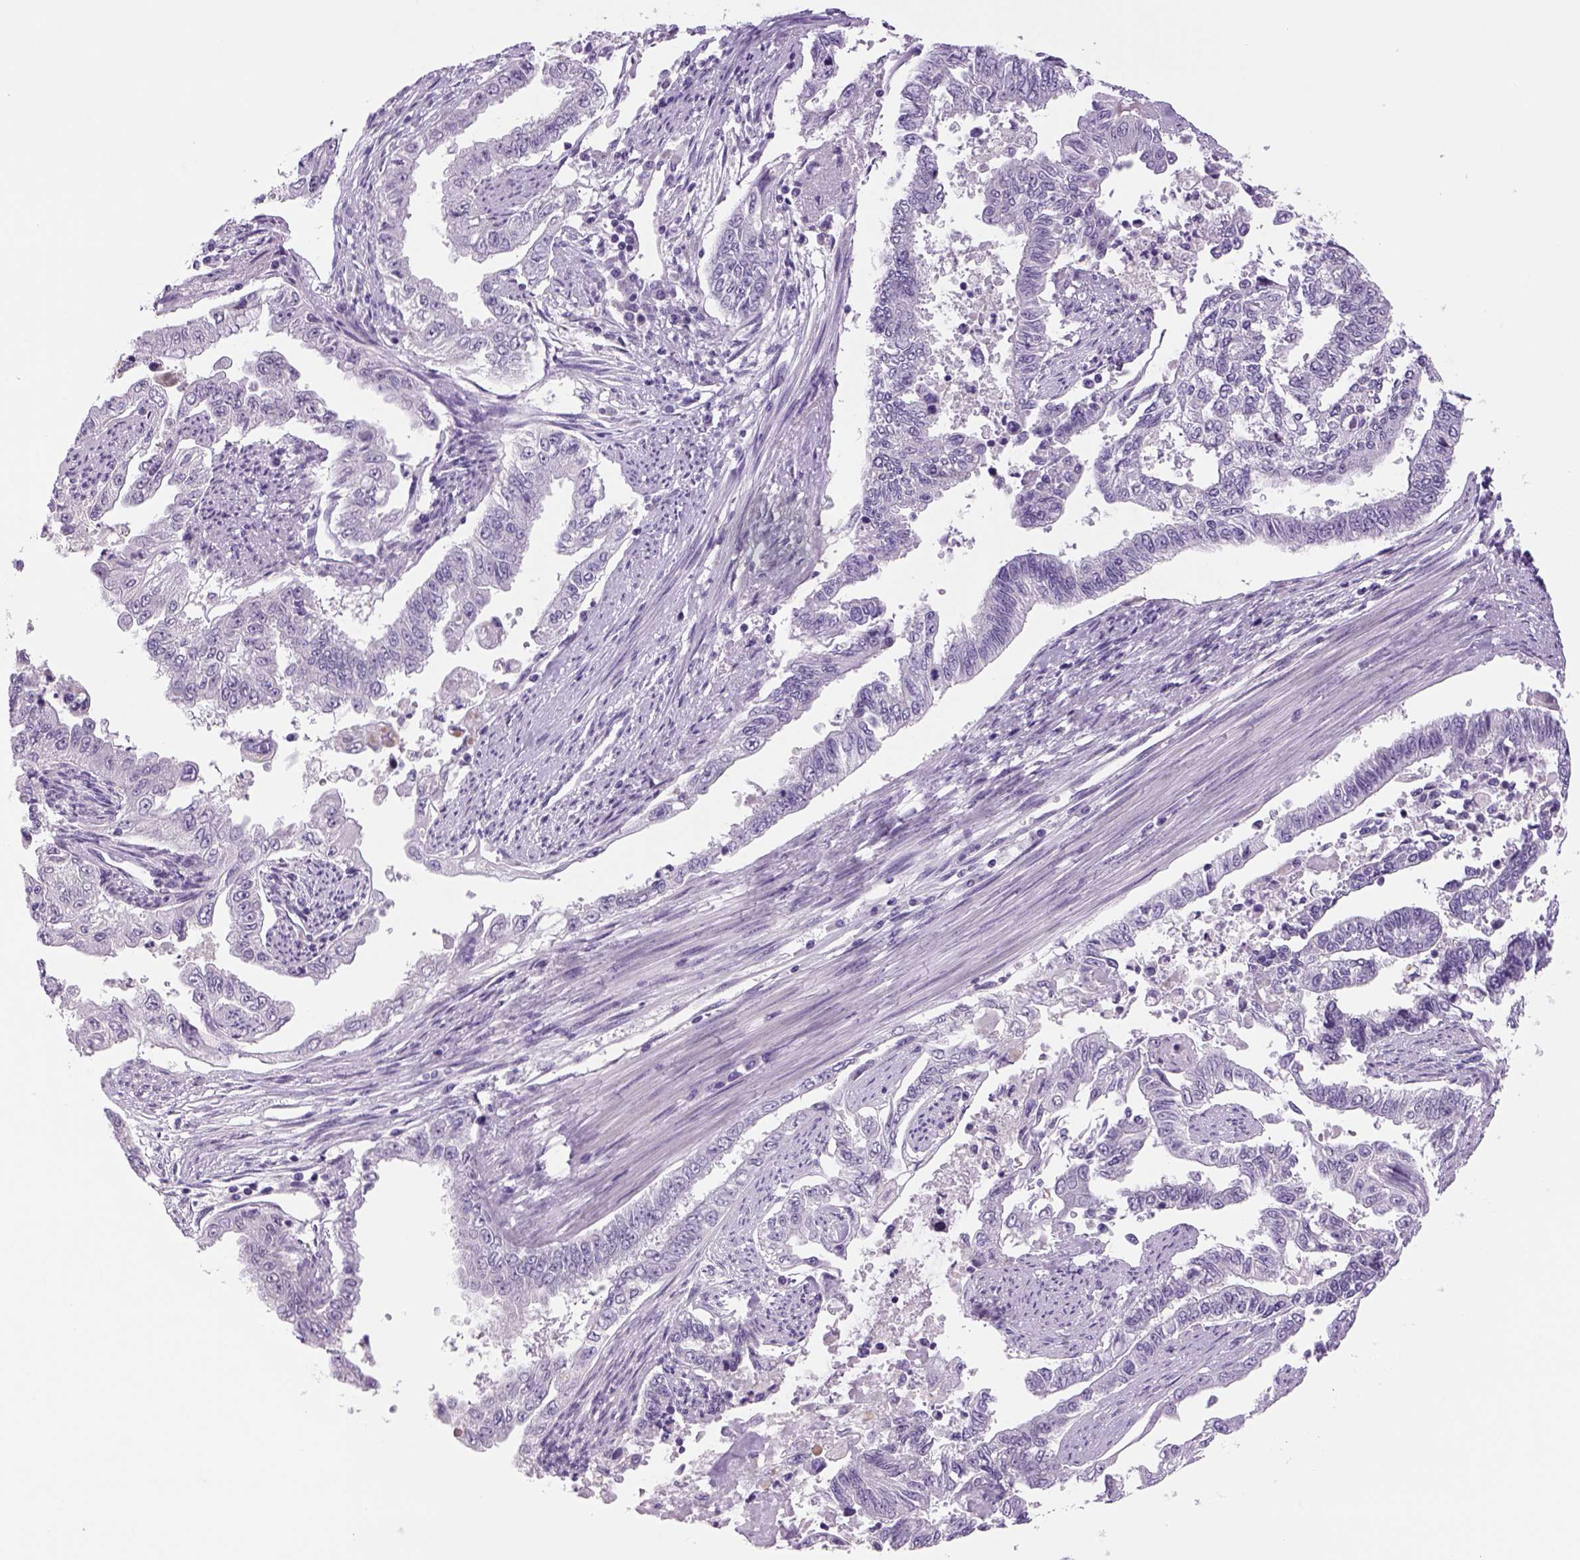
{"staining": {"intensity": "negative", "quantity": "none", "location": "none"}, "tissue": "endometrial cancer", "cell_type": "Tumor cells", "image_type": "cancer", "snomed": [{"axis": "morphology", "description": "Adenocarcinoma, NOS"}, {"axis": "topography", "description": "Uterus"}], "caption": "The photomicrograph reveals no significant expression in tumor cells of endometrial cancer (adenocarcinoma).", "gene": "DBH", "patient": {"sex": "female", "age": 59}}